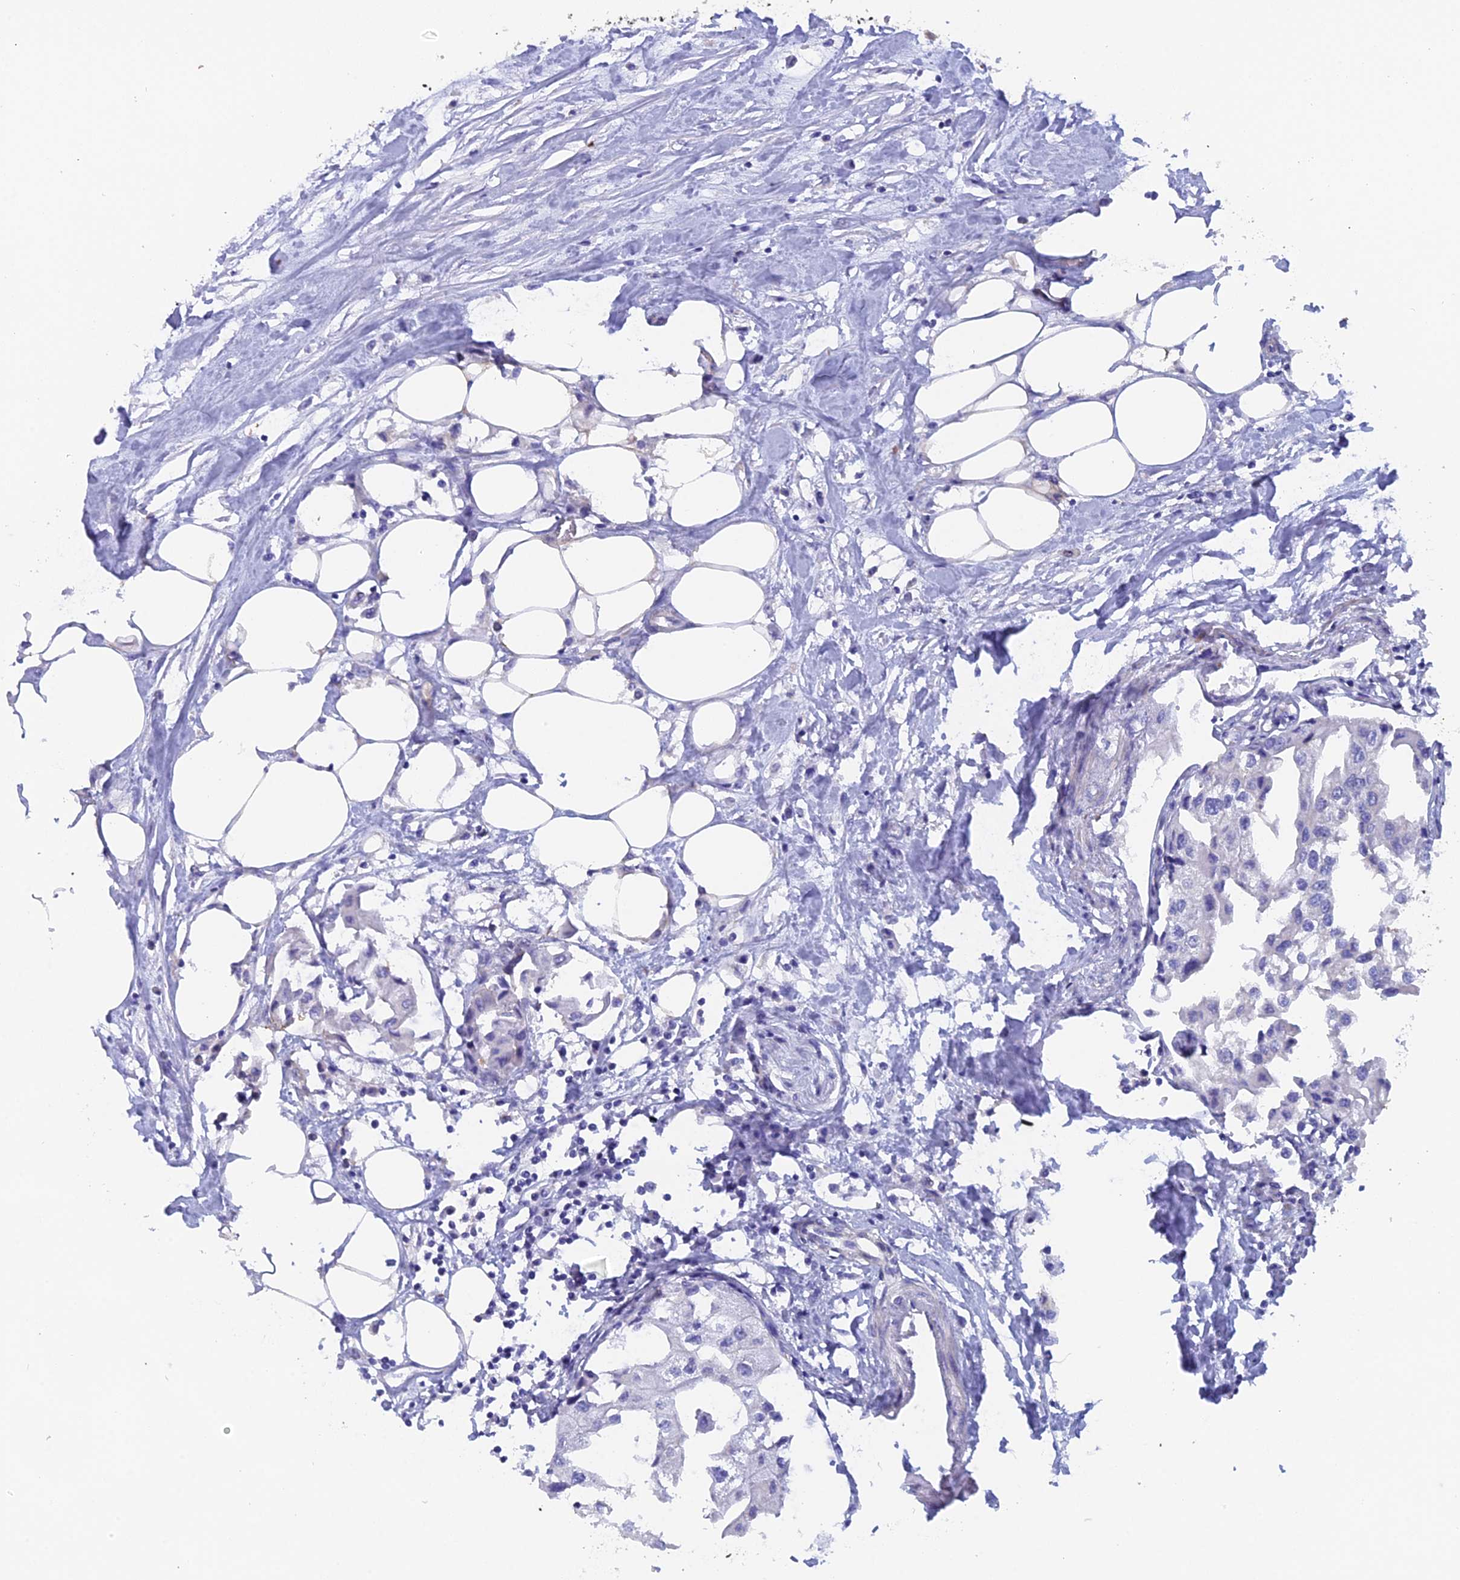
{"staining": {"intensity": "negative", "quantity": "none", "location": "none"}, "tissue": "urothelial cancer", "cell_type": "Tumor cells", "image_type": "cancer", "snomed": [{"axis": "morphology", "description": "Urothelial carcinoma, High grade"}, {"axis": "topography", "description": "Urinary bladder"}], "caption": "Immunohistochemistry (IHC) of urothelial cancer demonstrates no staining in tumor cells.", "gene": "FZR1", "patient": {"sex": "male", "age": 64}}